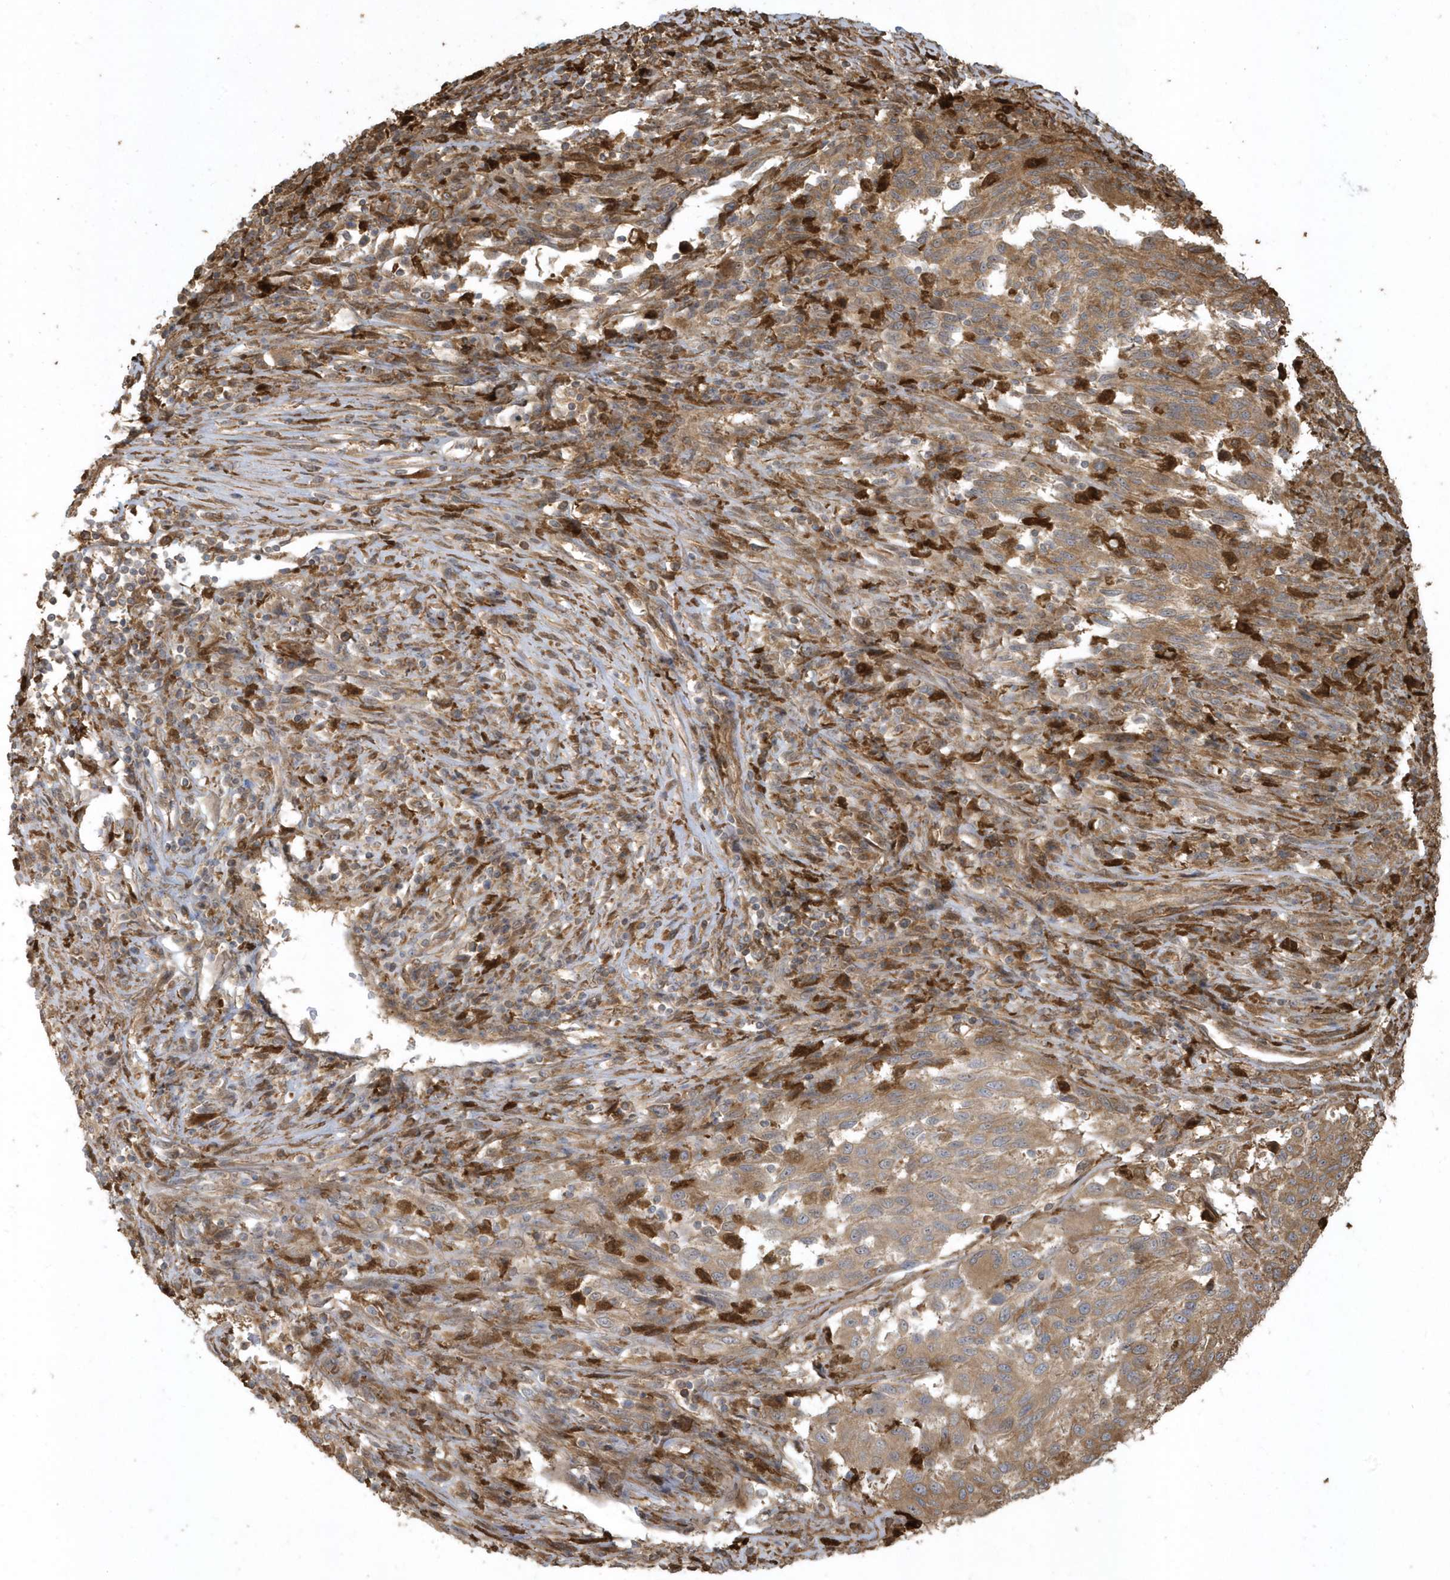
{"staining": {"intensity": "moderate", "quantity": ">75%", "location": "cytoplasmic/membranous"}, "tissue": "melanoma", "cell_type": "Tumor cells", "image_type": "cancer", "snomed": [{"axis": "morphology", "description": "Malignant melanoma, Metastatic site"}, {"axis": "topography", "description": "Lymph node"}], "caption": "An immunohistochemistry micrograph of tumor tissue is shown. Protein staining in brown labels moderate cytoplasmic/membranous positivity in malignant melanoma (metastatic site) within tumor cells. The staining is performed using DAB brown chromogen to label protein expression. The nuclei are counter-stained blue using hematoxylin.", "gene": "HNMT", "patient": {"sex": "male", "age": 61}}